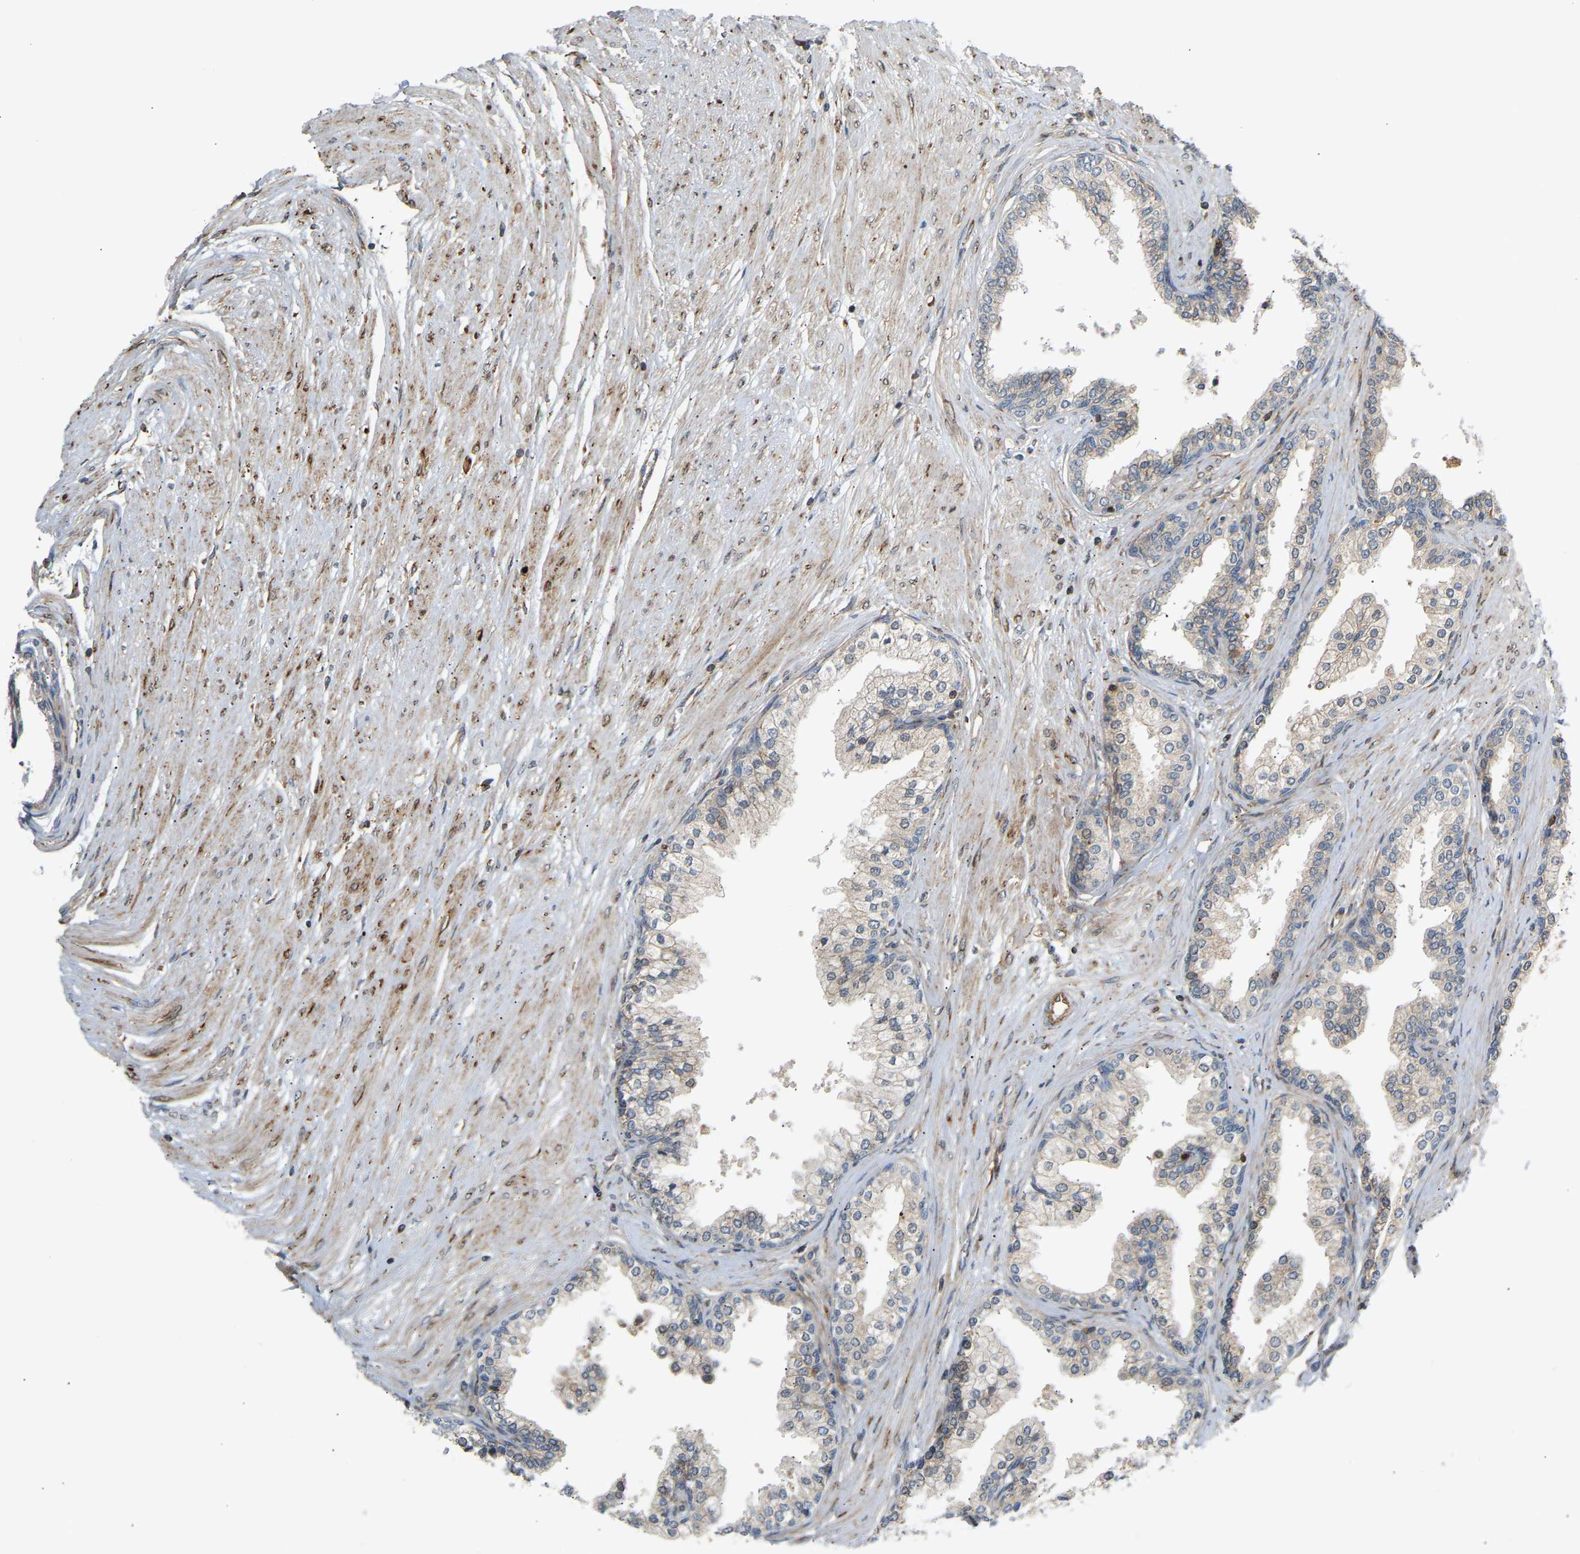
{"staining": {"intensity": "weak", "quantity": "<25%", "location": "cytoplasmic/membranous"}, "tissue": "prostate cancer", "cell_type": "Tumor cells", "image_type": "cancer", "snomed": [{"axis": "morphology", "description": "Adenocarcinoma, Low grade"}, {"axis": "topography", "description": "Prostate"}], "caption": "Protein analysis of prostate cancer reveals no significant expression in tumor cells.", "gene": "PLCG2", "patient": {"sex": "male", "age": 52}}